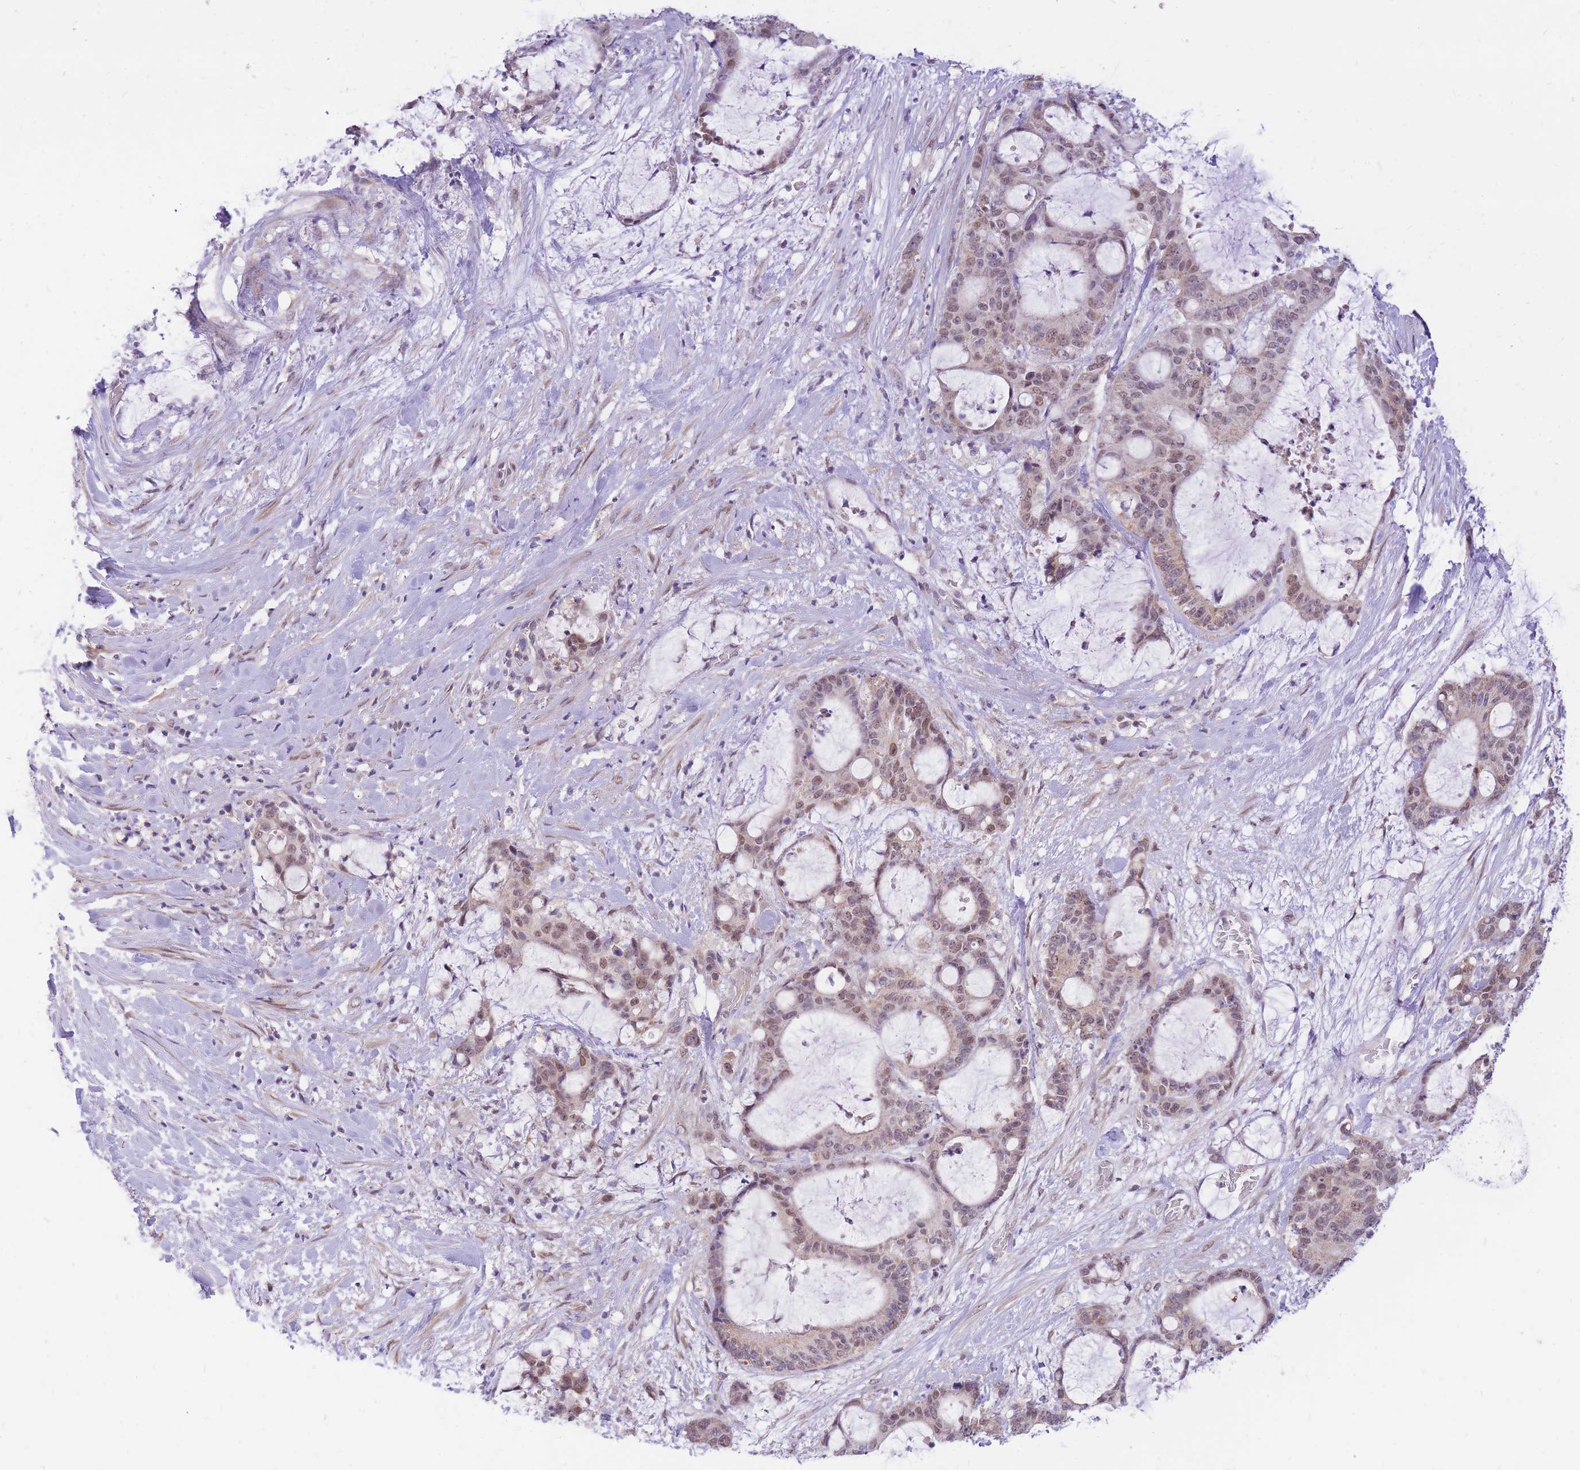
{"staining": {"intensity": "weak", "quantity": ">75%", "location": "nuclear"}, "tissue": "liver cancer", "cell_type": "Tumor cells", "image_type": "cancer", "snomed": [{"axis": "morphology", "description": "Normal tissue, NOS"}, {"axis": "morphology", "description": "Cholangiocarcinoma"}, {"axis": "topography", "description": "Liver"}, {"axis": "topography", "description": "Peripheral nerve tissue"}], "caption": "This is a histology image of immunohistochemistry staining of liver cancer, which shows weak positivity in the nuclear of tumor cells.", "gene": "MINDY2", "patient": {"sex": "female", "age": 73}}